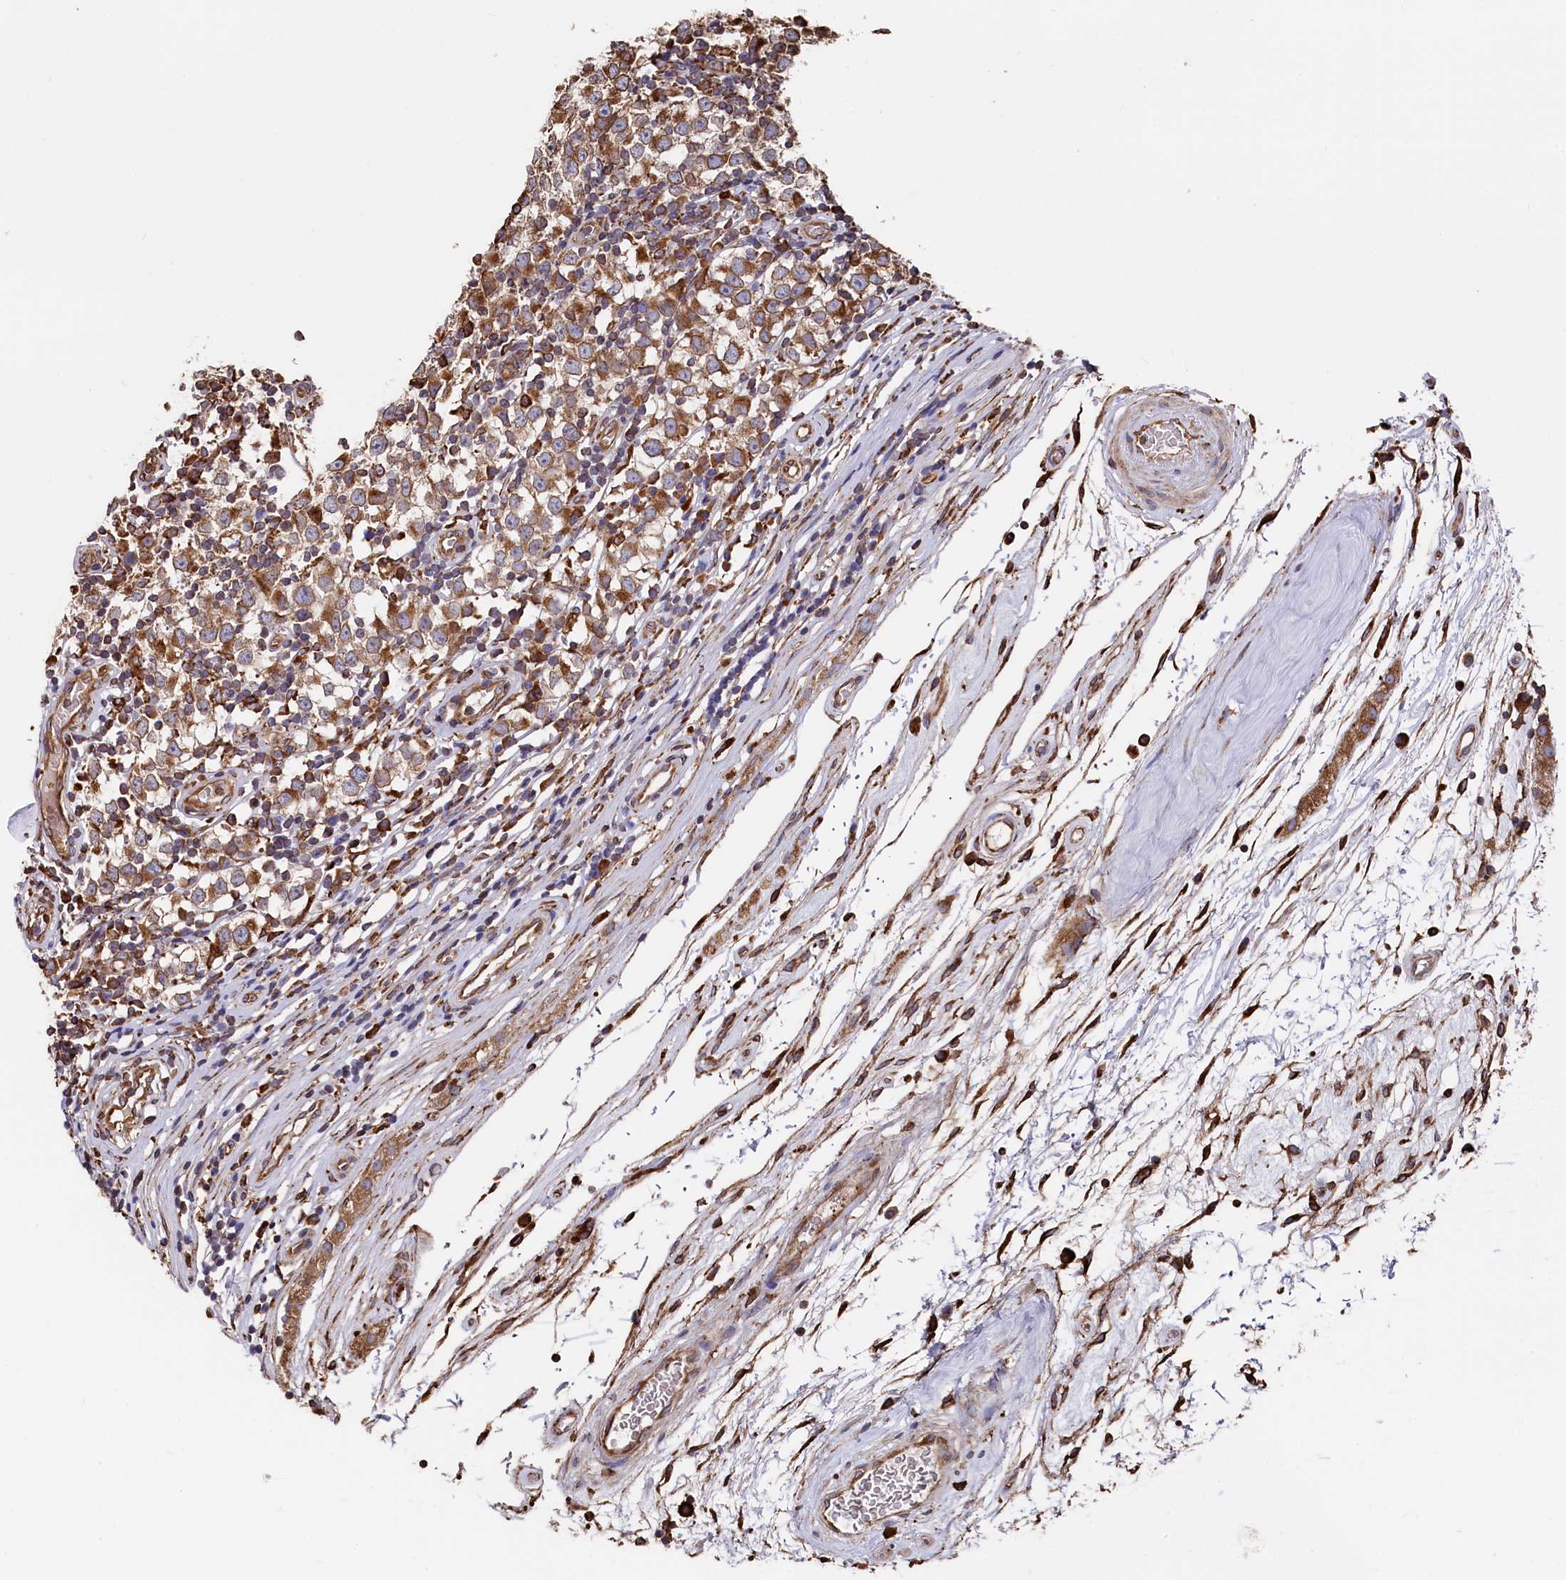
{"staining": {"intensity": "moderate", "quantity": ">75%", "location": "cytoplasmic/membranous"}, "tissue": "testis cancer", "cell_type": "Tumor cells", "image_type": "cancer", "snomed": [{"axis": "morphology", "description": "Seminoma, NOS"}, {"axis": "topography", "description": "Testis"}], "caption": "A photomicrograph of testis seminoma stained for a protein shows moderate cytoplasmic/membranous brown staining in tumor cells.", "gene": "NEURL1B", "patient": {"sex": "male", "age": 65}}